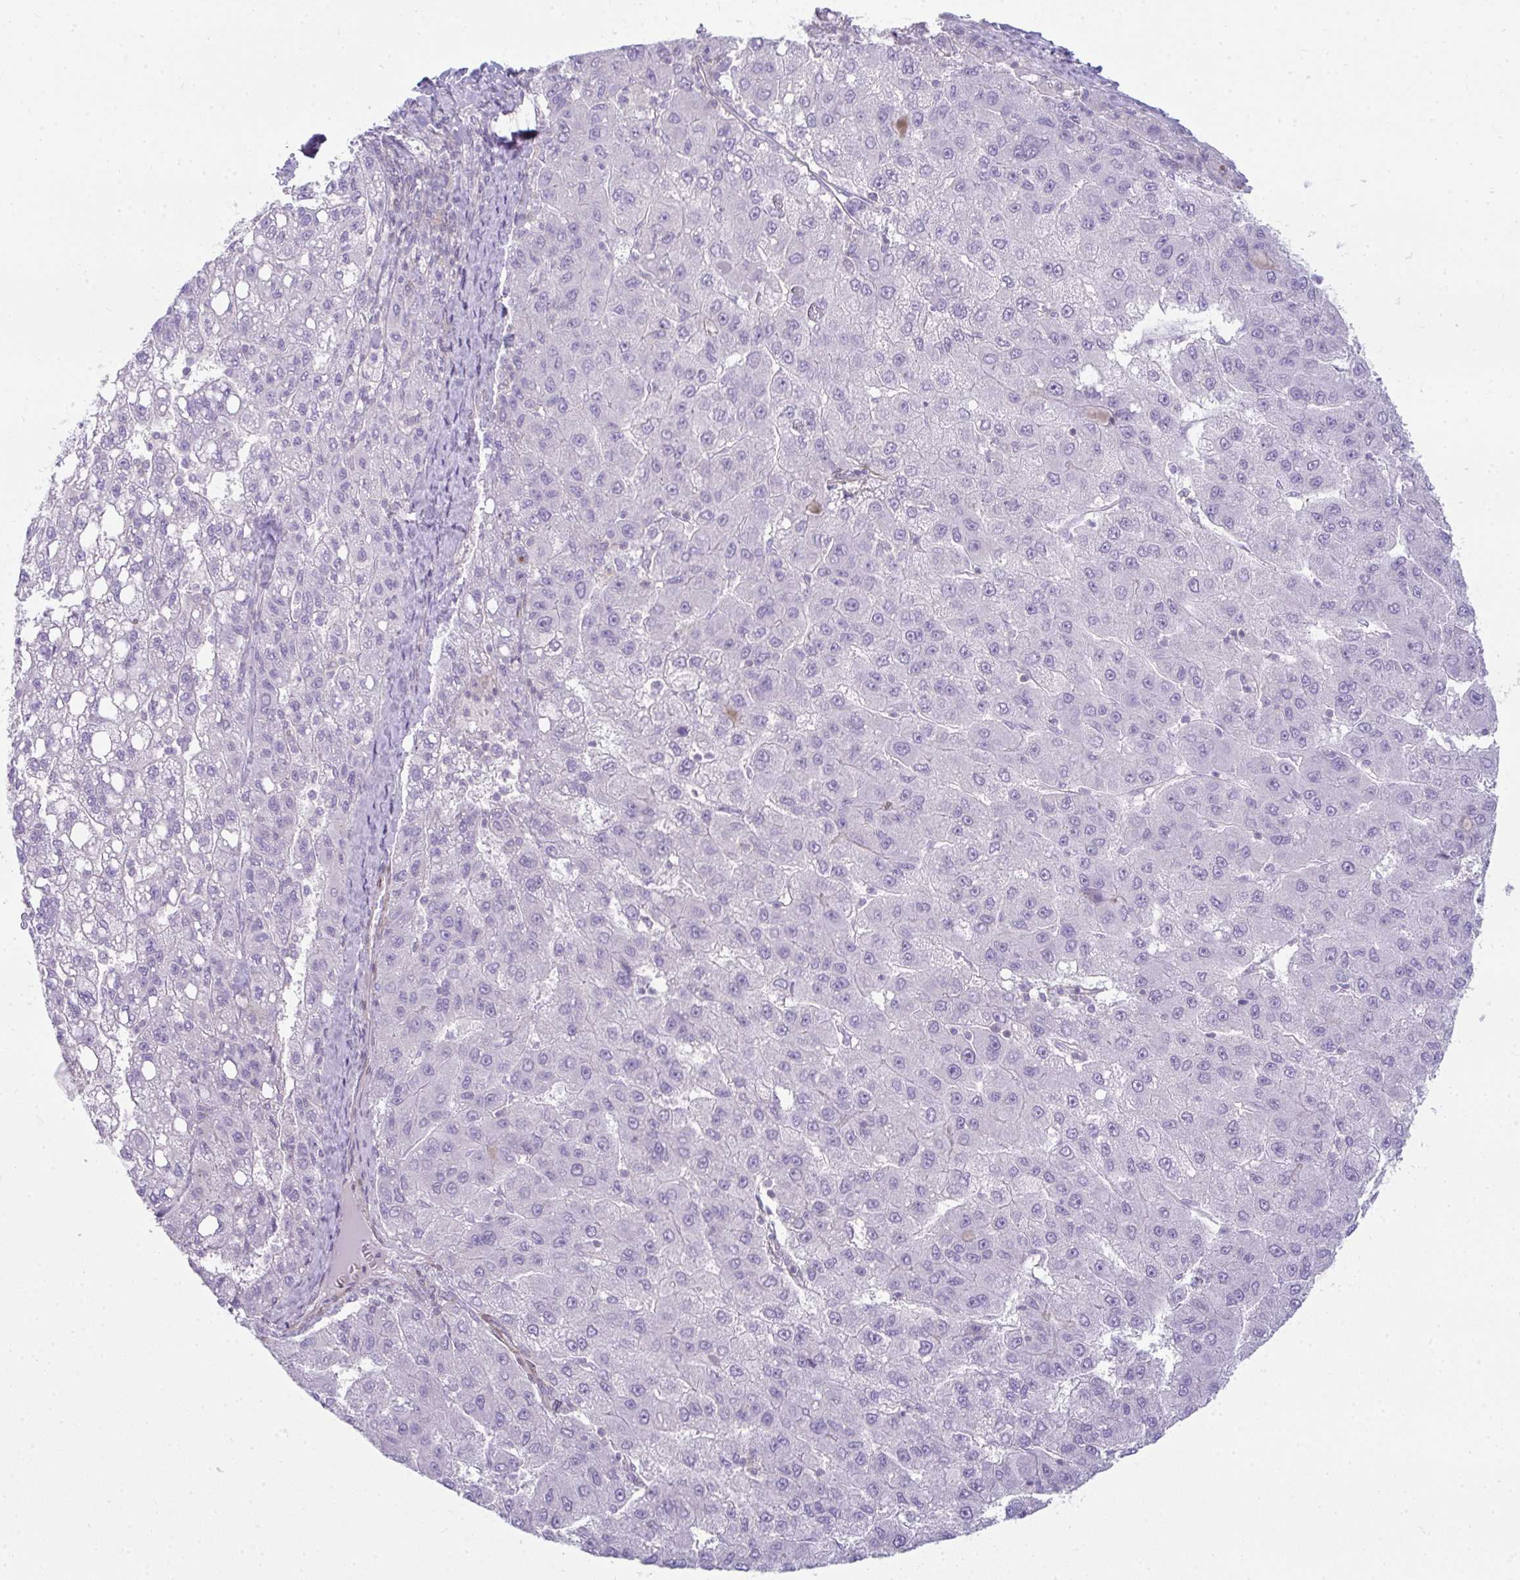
{"staining": {"intensity": "negative", "quantity": "none", "location": "none"}, "tissue": "liver cancer", "cell_type": "Tumor cells", "image_type": "cancer", "snomed": [{"axis": "morphology", "description": "Carcinoma, Hepatocellular, NOS"}, {"axis": "topography", "description": "Liver"}], "caption": "Immunohistochemistry (IHC) image of neoplastic tissue: liver cancer (hepatocellular carcinoma) stained with DAB exhibits no significant protein staining in tumor cells.", "gene": "CDRT15", "patient": {"sex": "female", "age": 82}}